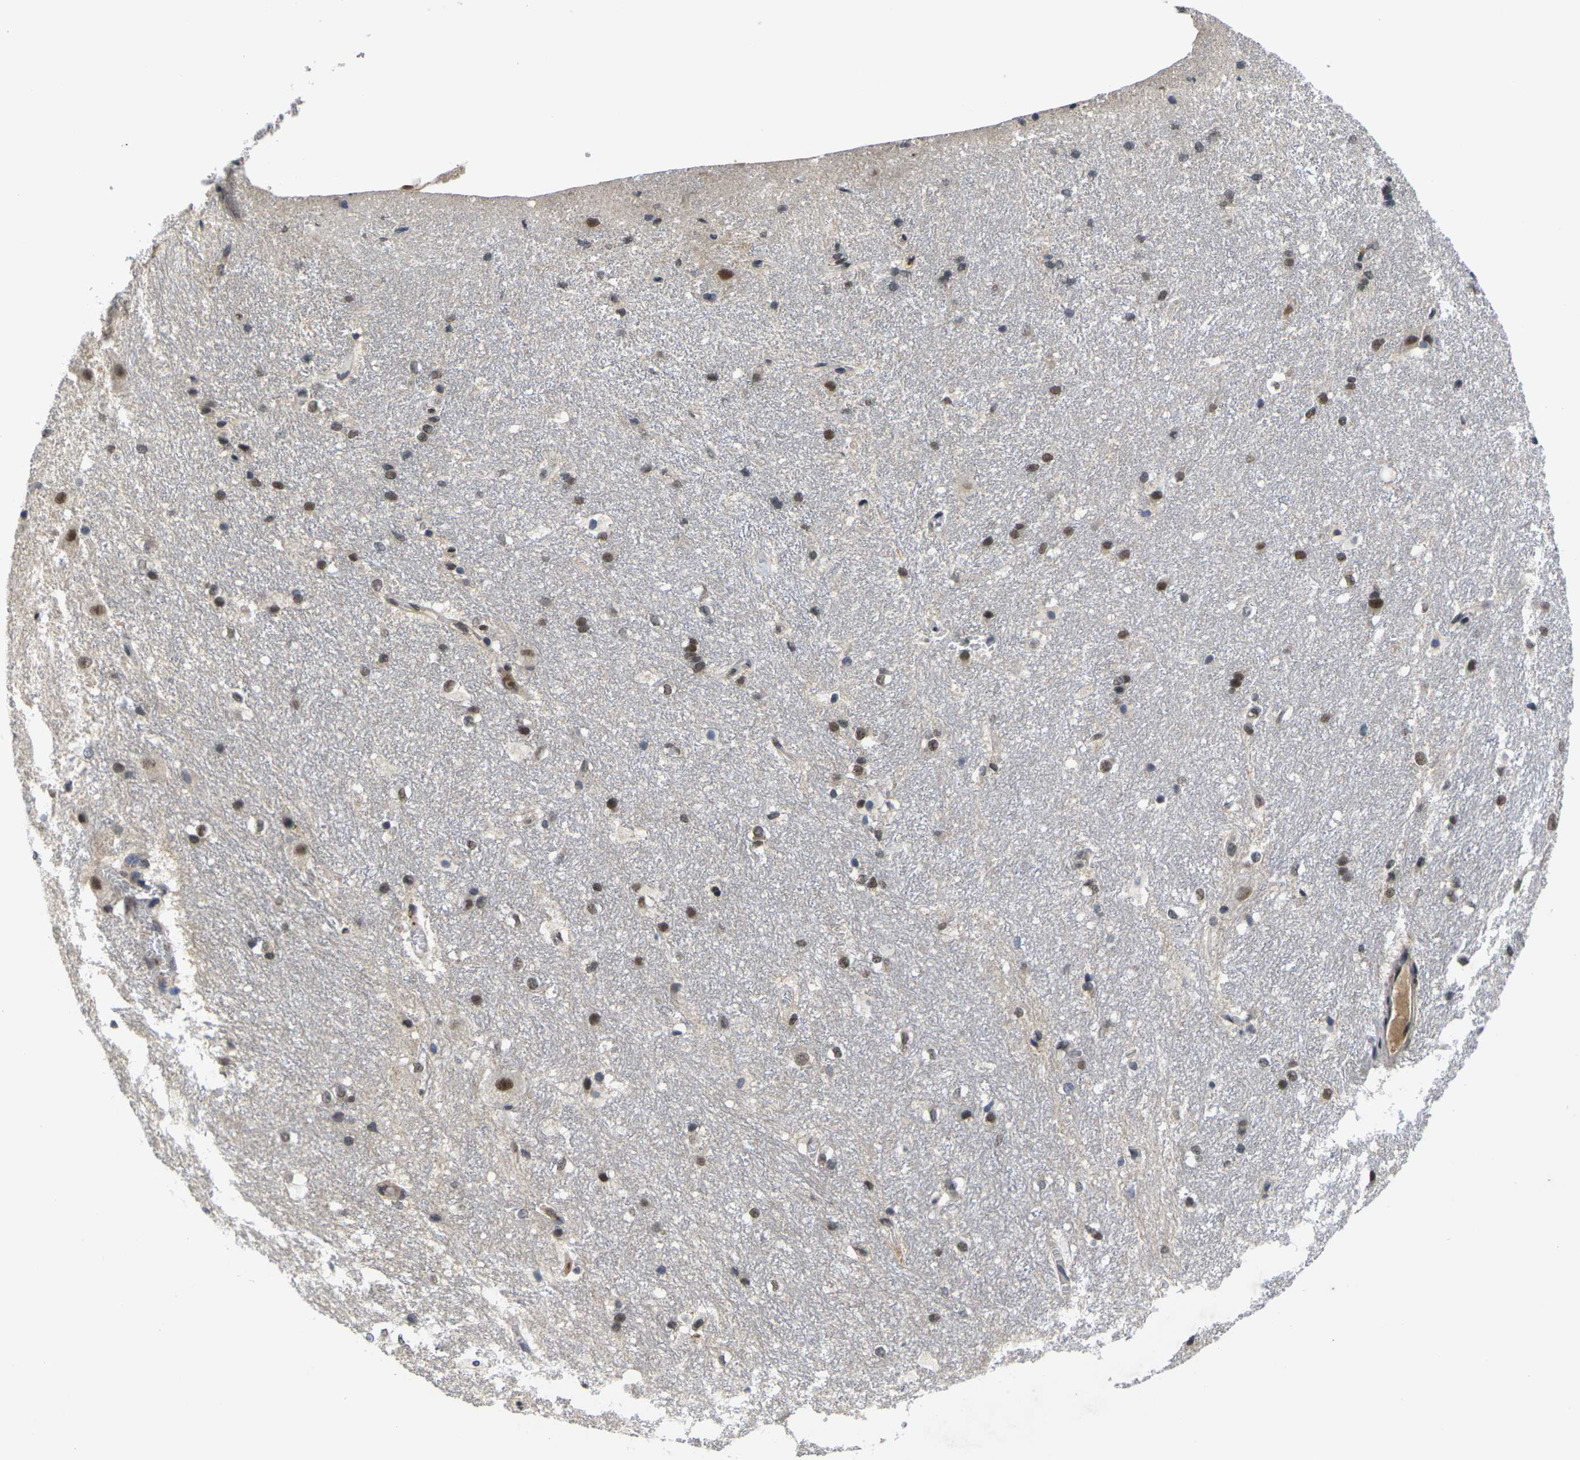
{"staining": {"intensity": "moderate", "quantity": "25%-75%", "location": "nuclear"}, "tissue": "hippocampus", "cell_type": "Glial cells", "image_type": "normal", "snomed": [{"axis": "morphology", "description": "Normal tissue, NOS"}, {"axis": "topography", "description": "Hippocampus"}], "caption": "The image demonstrates staining of benign hippocampus, revealing moderate nuclear protein expression (brown color) within glial cells.", "gene": "GTF2E1", "patient": {"sex": "female", "age": 19}}